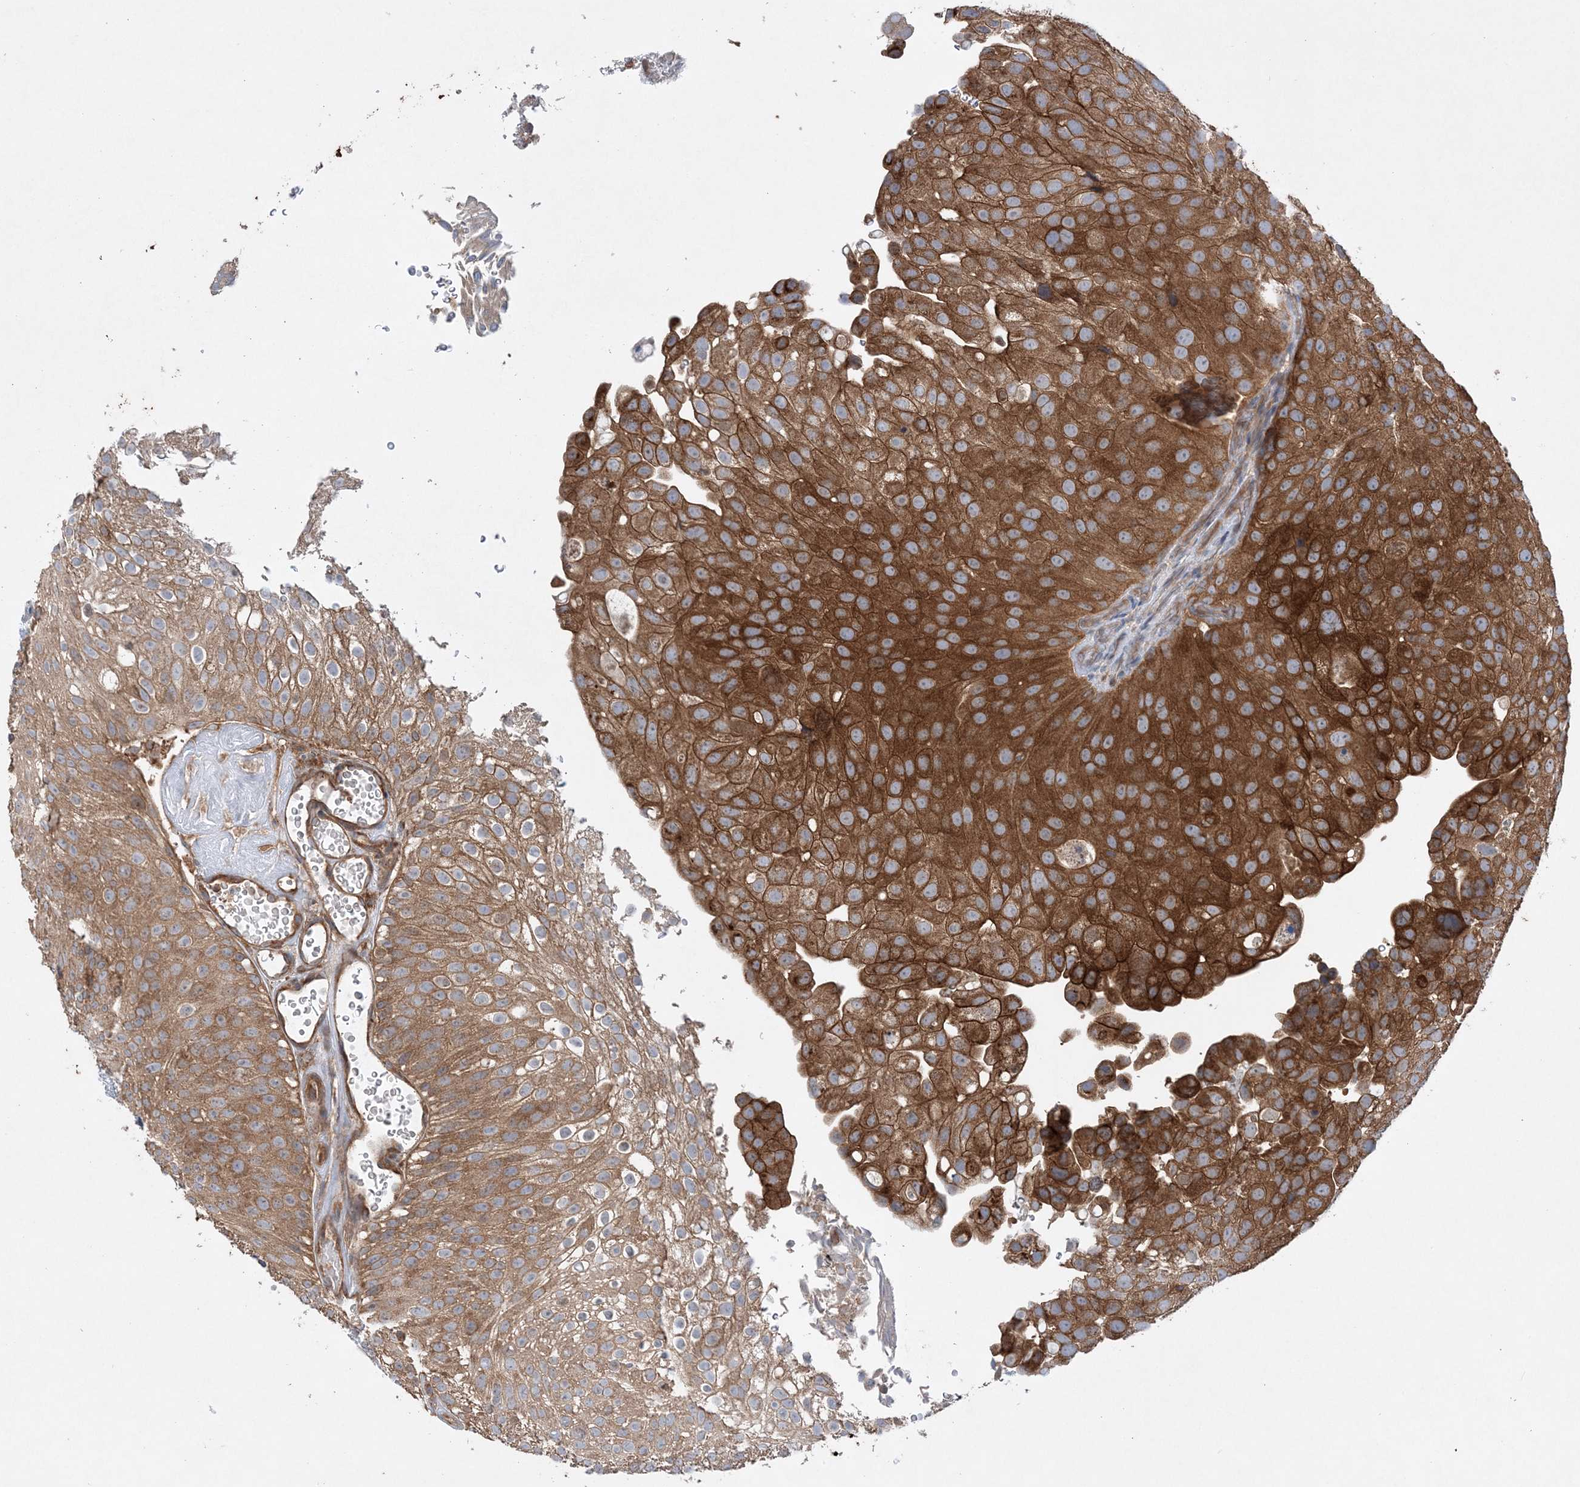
{"staining": {"intensity": "moderate", "quantity": ">75%", "location": "cytoplasmic/membranous"}, "tissue": "urothelial cancer", "cell_type": "Tumor cells", "image_type": "cancer", "snomed": [{"axis": "morphology", "description": "Urothelial carcinoma, Low grade"}, {"axis": "topography", "description": "Urinary bladder"}], "caption": "IHC (DAB) staining of human urothelial cancer reveals moderate cytoplasmic/membranous protein staining in about >75% of tumor cells.", "gene": "ACAP2", "patient": {"sex": "male", "age": 78}}